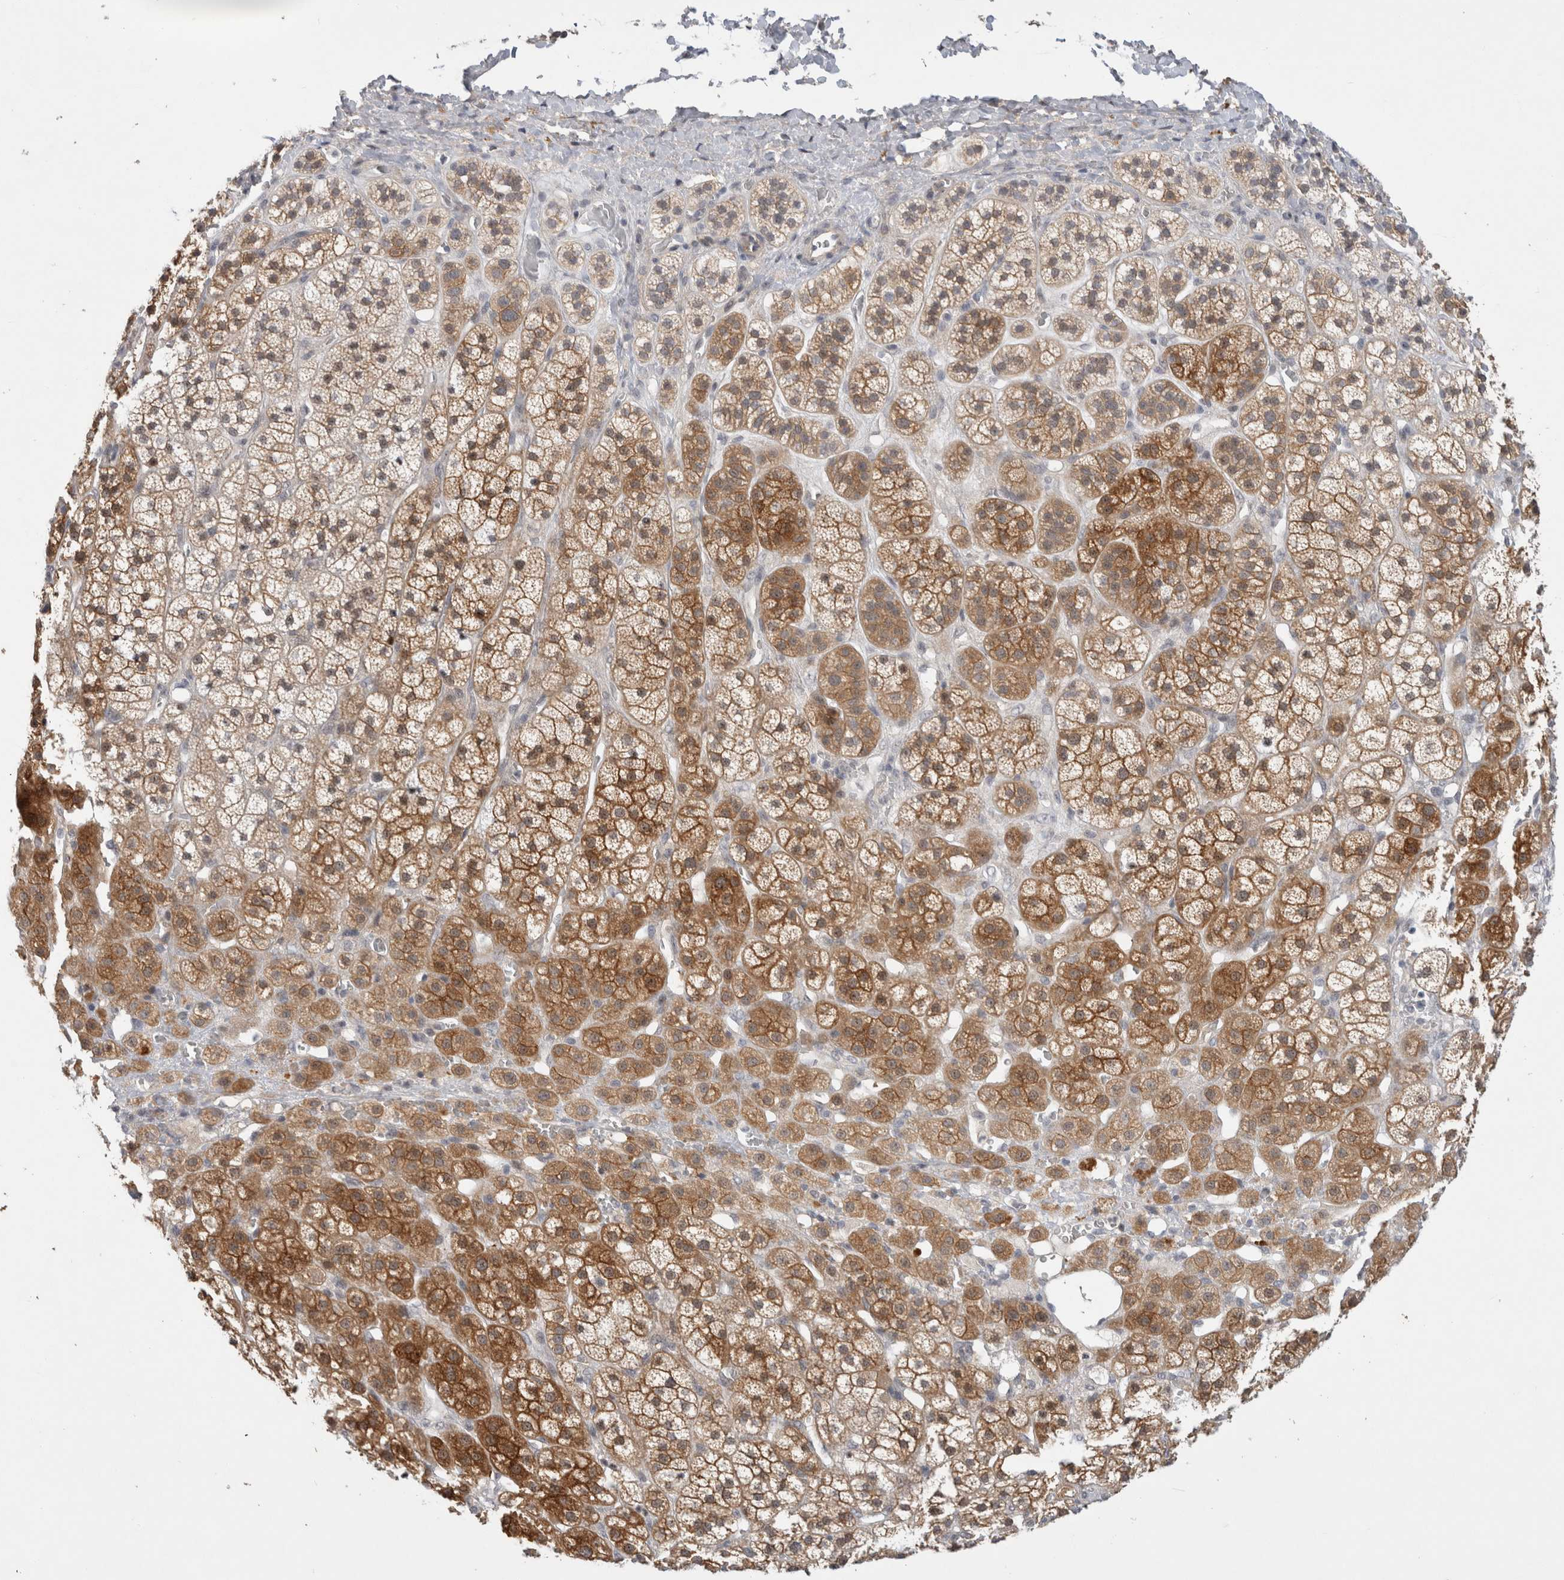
{"staining": {"intensity": "moderate", "quantity": ">75%", "location": "cytoplasmic/membranous"}, "tissue": "adrenal gland", "cell_type": "Glandular cells", "image_type": "normal", "snomed": [{"axis": "morphology", "description": "Normal tissue, NOS"}, {"axis": "topography", "description": "Adrenal gland"}], "caption": "The image reveals a brown stain indicating the presence of a protein in the cytoplasmic/membranous of glandular cells in adrenal gland.", "gene": "CERS3", "patient": {"sex": "male", "age": 56}}